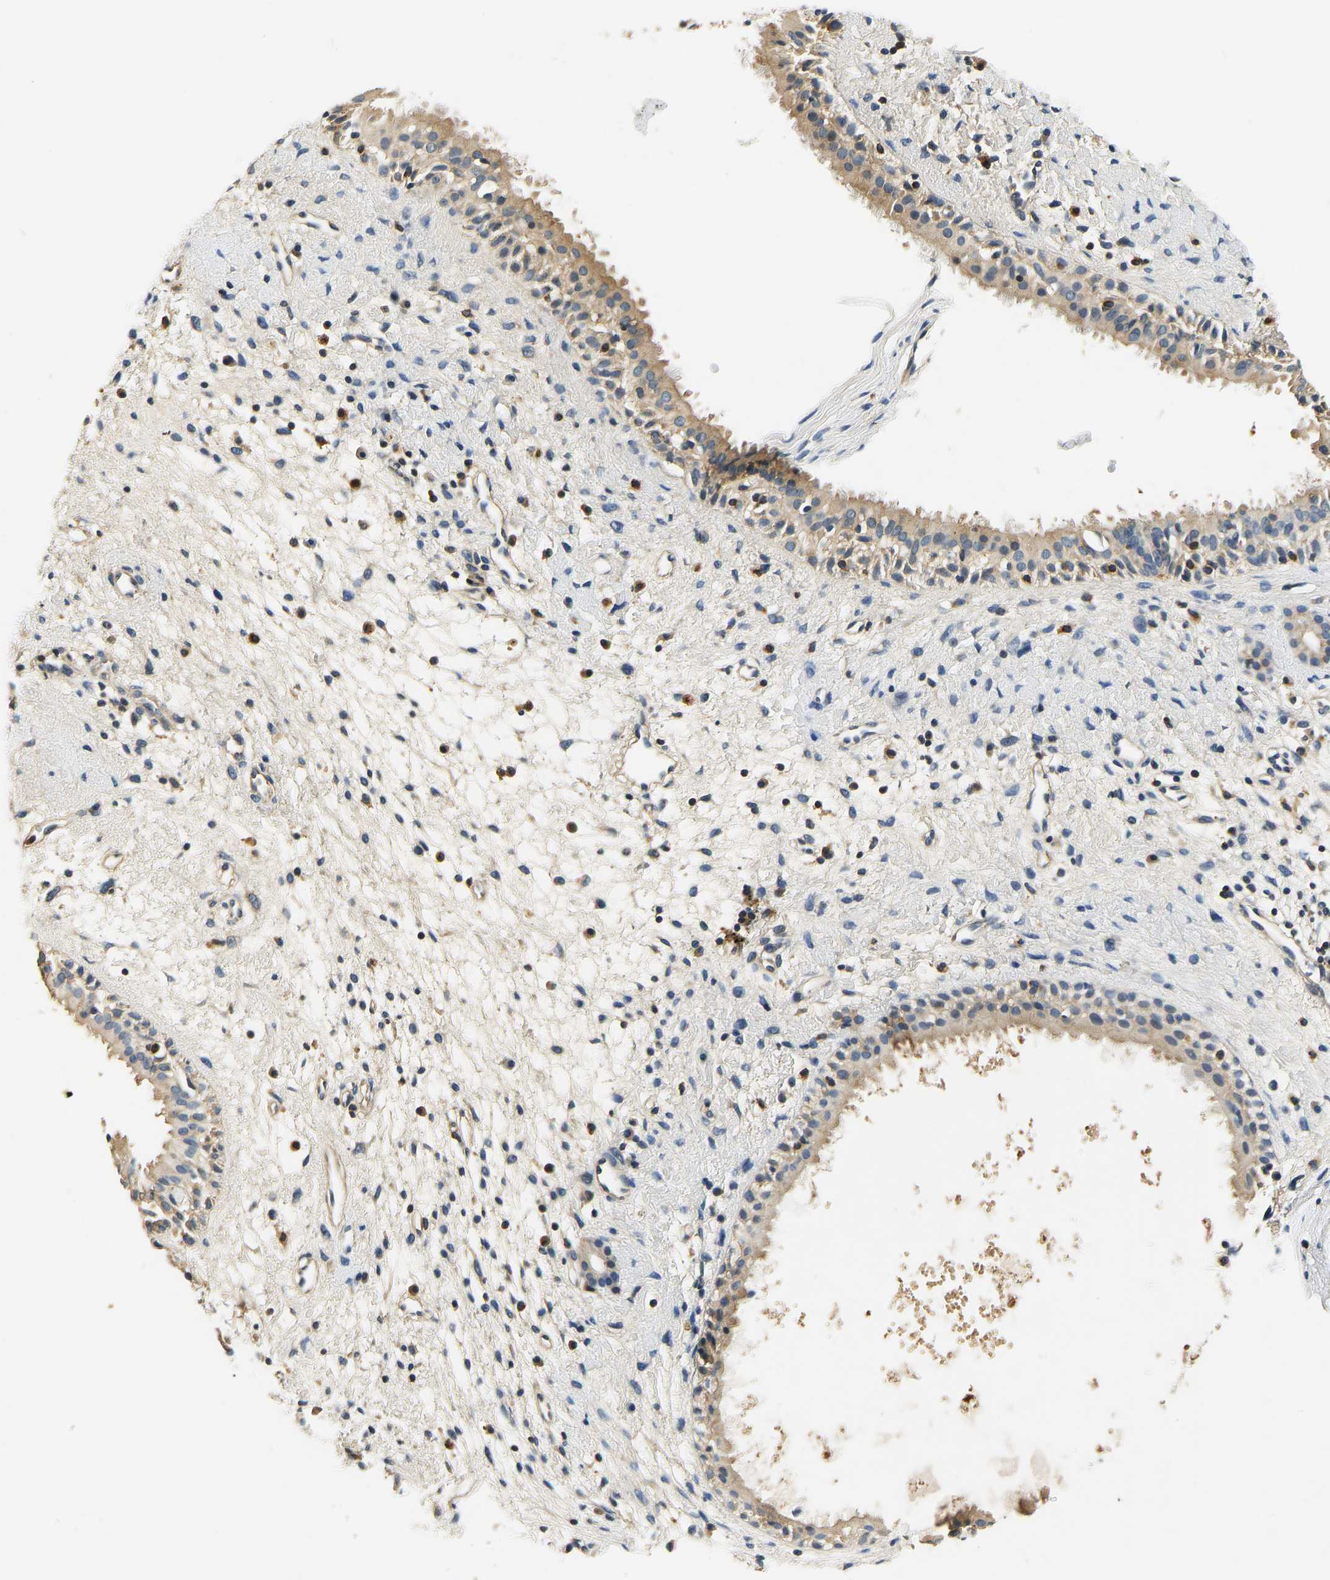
{"staining": {"intensity": "moderate", "quantity": ">75%", "location": "cytoplasmic/membranous"}, "tissue": "nasopharynx", "cell_type": "Respiratory epithelial cells", "image_type": "normal", "snomed": [{"axis": "morphology", "description": "Normal tissue, NOS"}, {"axis": "topography", "description": "Nasopharynx"}], "caption": "DAB immunohistochemical staining of unremarkable nasopharynx exhibits moderate cytoplasmic/membranous protein expression in approximately >75% of respiratory epithelial cells.", "gene": "RESF1", "patient": {"sex": "male", "age": 22}}